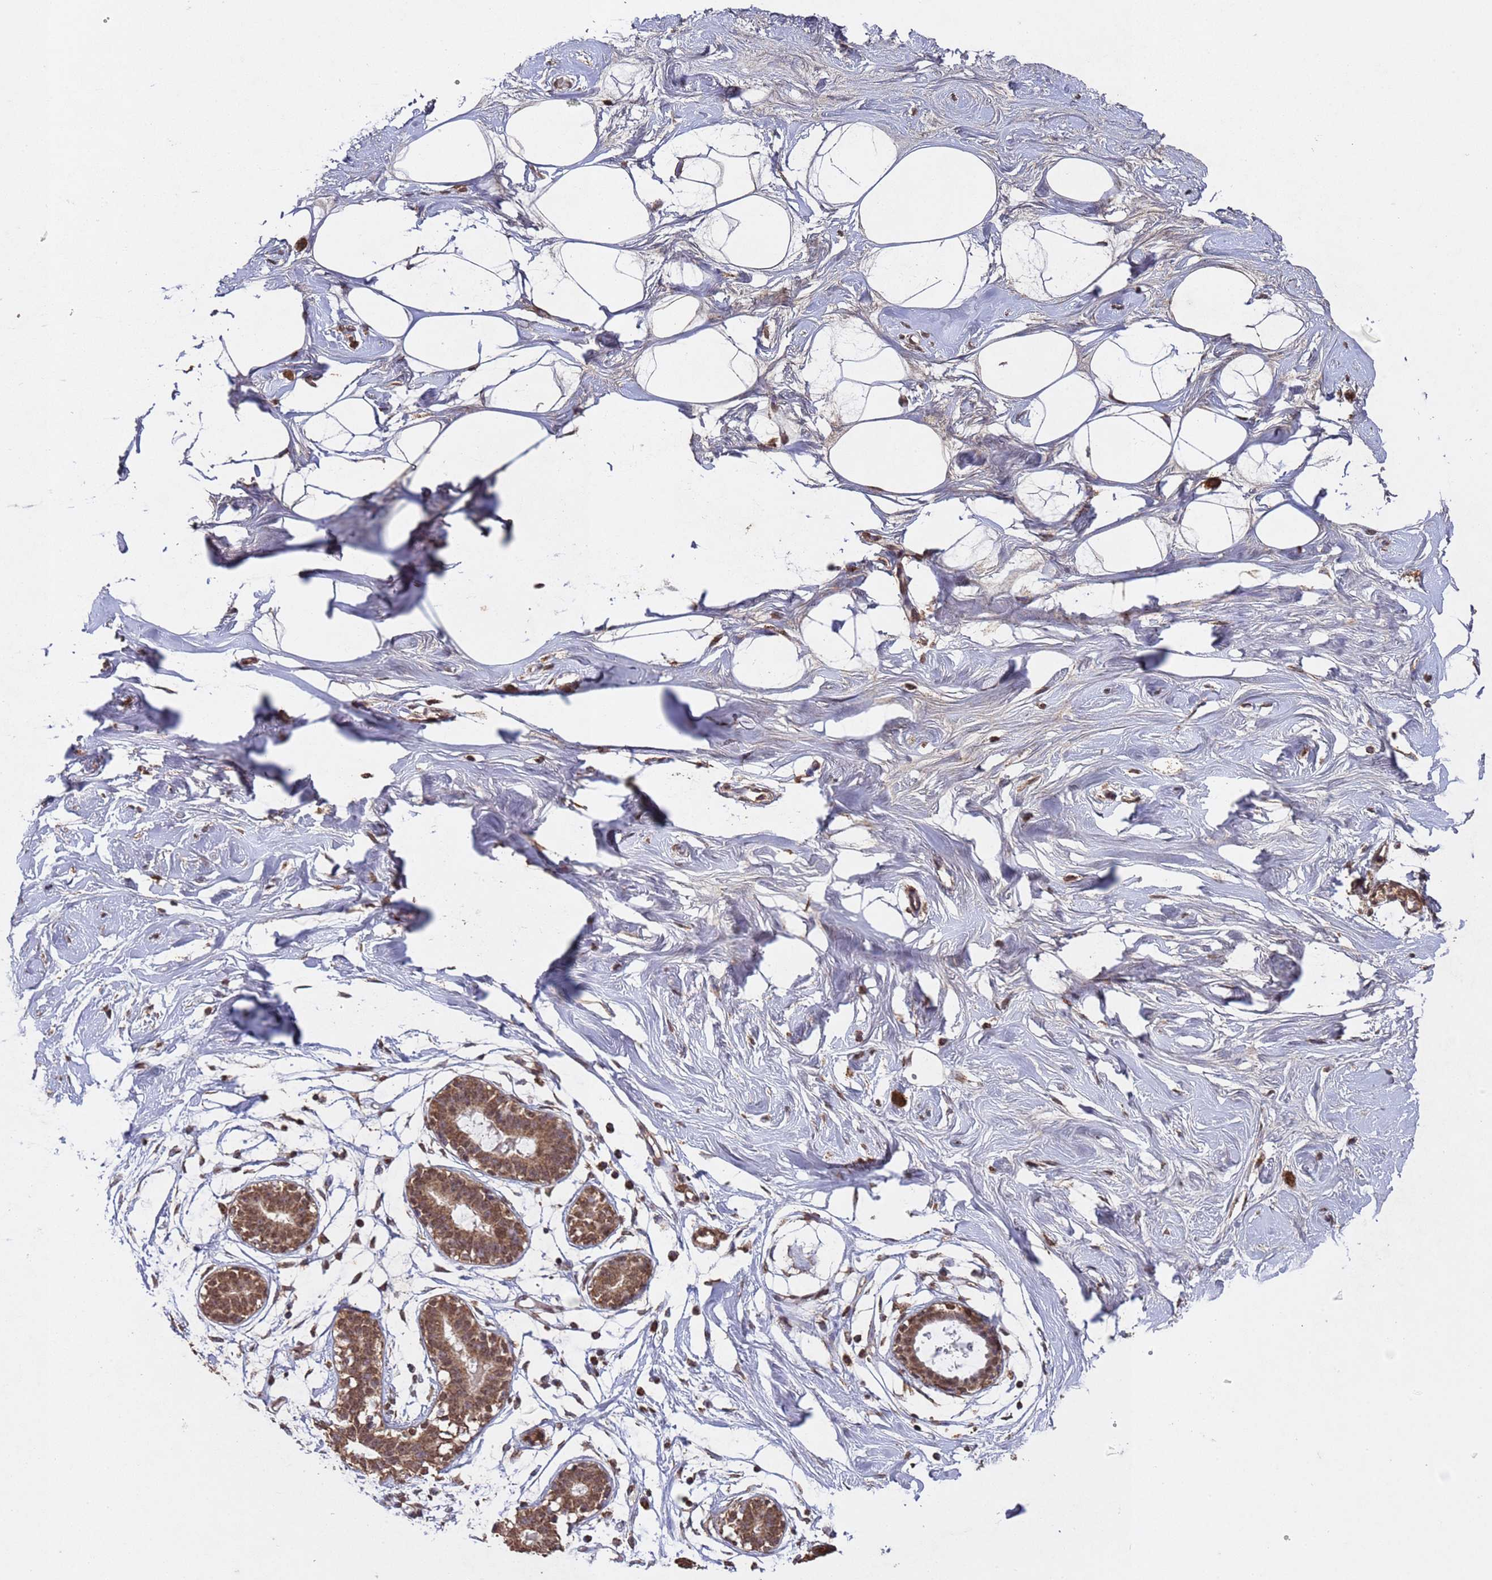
{"staining": {"intensity": "moderate", "quantity": "25%-75%", "location": "nuclear"}, "tissue": "breast", "cell_type": "Adipocytes", "image_type": "normal", "snomed": [{"axis": "morphology", "description": "Normal tissue, NOS"}, {"axis": "morphology", "description": "Adenoma, NOS"}, {"axis": "topography", "description": "Breast"}], "caption": "The photomicrograph reveals immunohistochemical staining of normal breast. There is moderate nuclear positivity is present in approximately 25%-75% of adipocytes.", "gene": "HDAC10", "patient": {"sex": "female", "age": 23}}